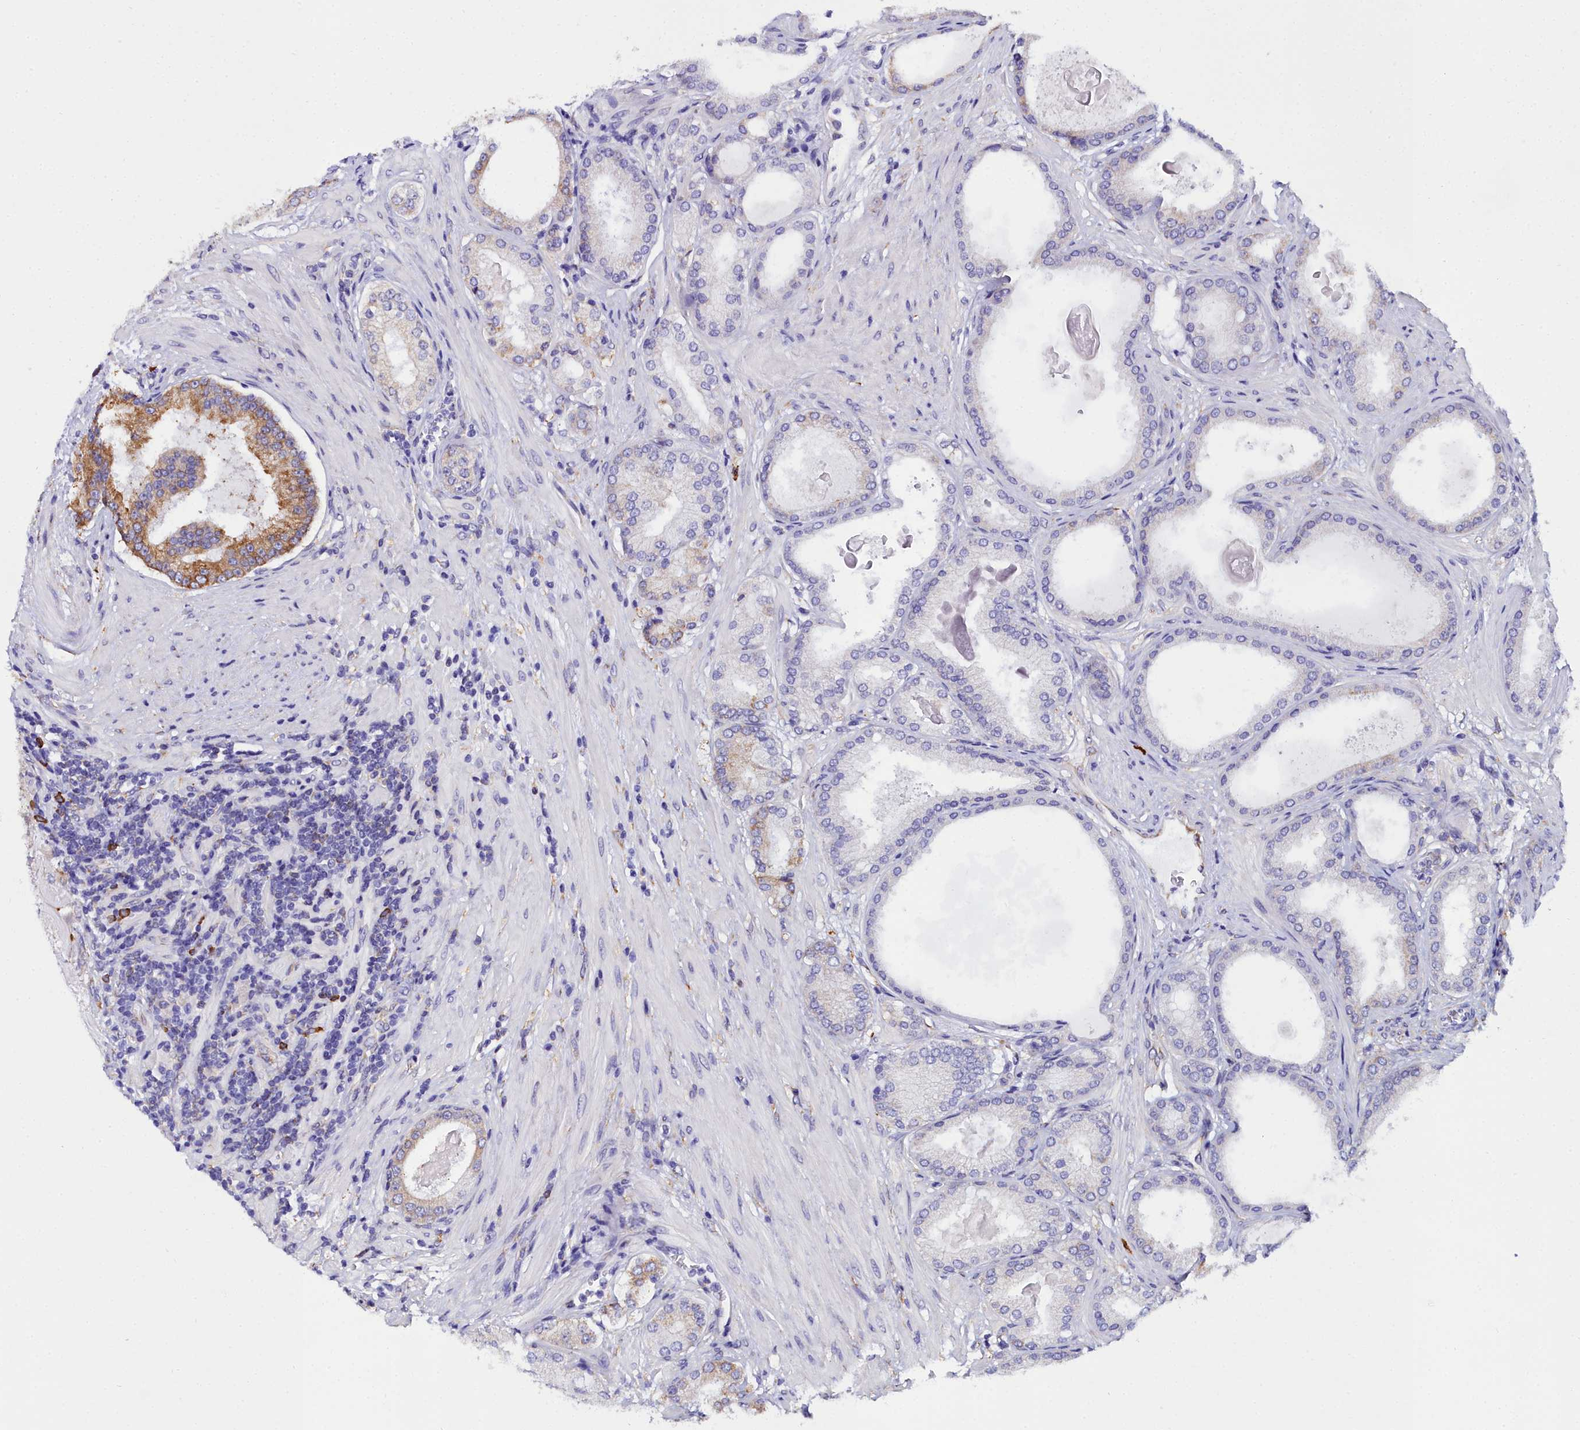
{"staining": {"intensity": "moderate", "quantity": "25%-75%", "location": "cytoplasmic/membranous"}, "tissue": "prostate cancer", "cell_type": "Tumor cells", "image_type": "cancer", "snomed": [{"axis": "morphology", "description": "Adenocarcinoma, Low grade"}, {"axis": "topography", "description": "Prostate"}], "caption": "Moderate cytoplasmic/membranous expression is appreciated in approximately 25%-75% of tumor cells in prostate cancer.", "gene": "TXNDC5", "patient": {"sex": "male", "age": 59}}